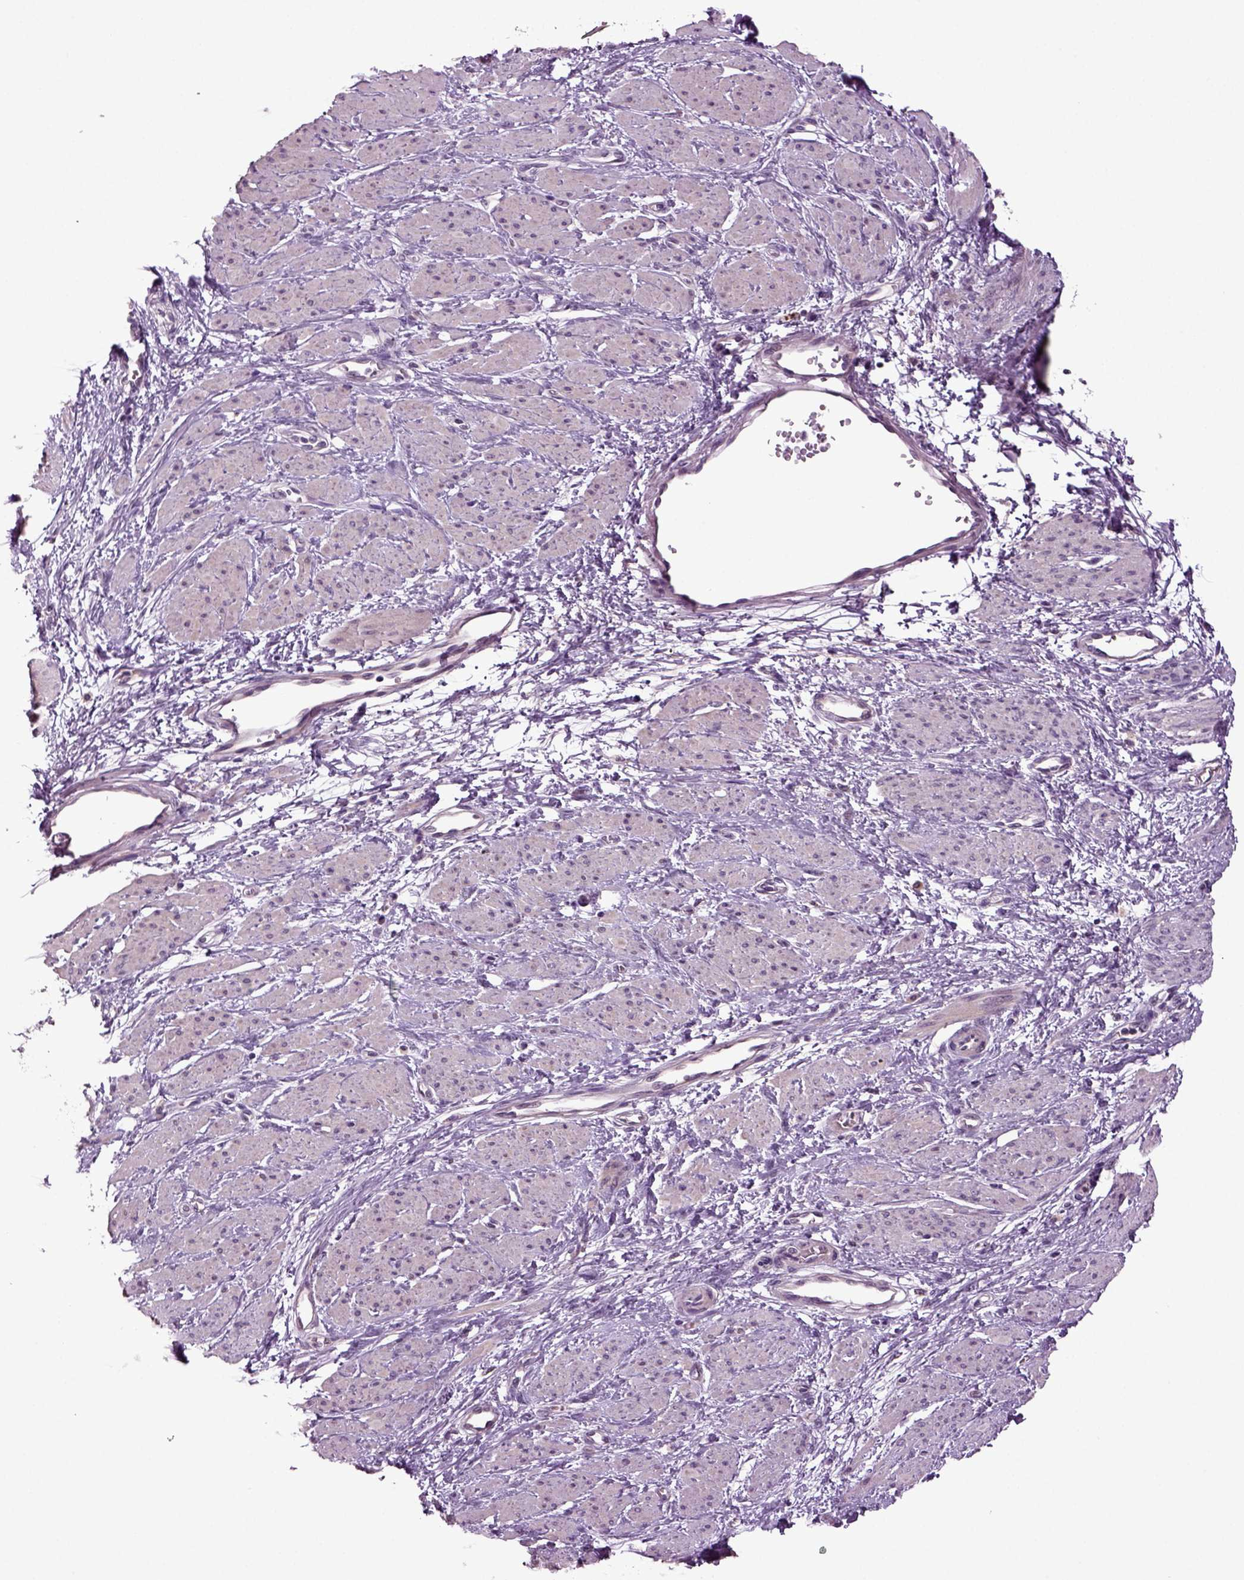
{"staining": {"intensity": "weak", "quantity": "25%-75%", "location": "cytoplasmic/membranous"}, "tissue": "smooth muscle", "cell_type": "Smooth muscle cells", "image_type": "normal", "snomed": [{"axis": "morphology", "description": "Normal tissue, NOS"}, {"axis": "topography", "description": "Smooth muscle"}, {"axis": "topography", "description": "Uterus"}], "caption": "The photomicrograph demonstrates staining of unremarkable smooth muscle, revealing weak cytoplasmic/membranous protein staining (brown color) within smooth muscle cells. (IHC, brightfield microscopy, high magnification).", "gene": "SLC17A6", "patient": {"sex": "female", "age": 39}}